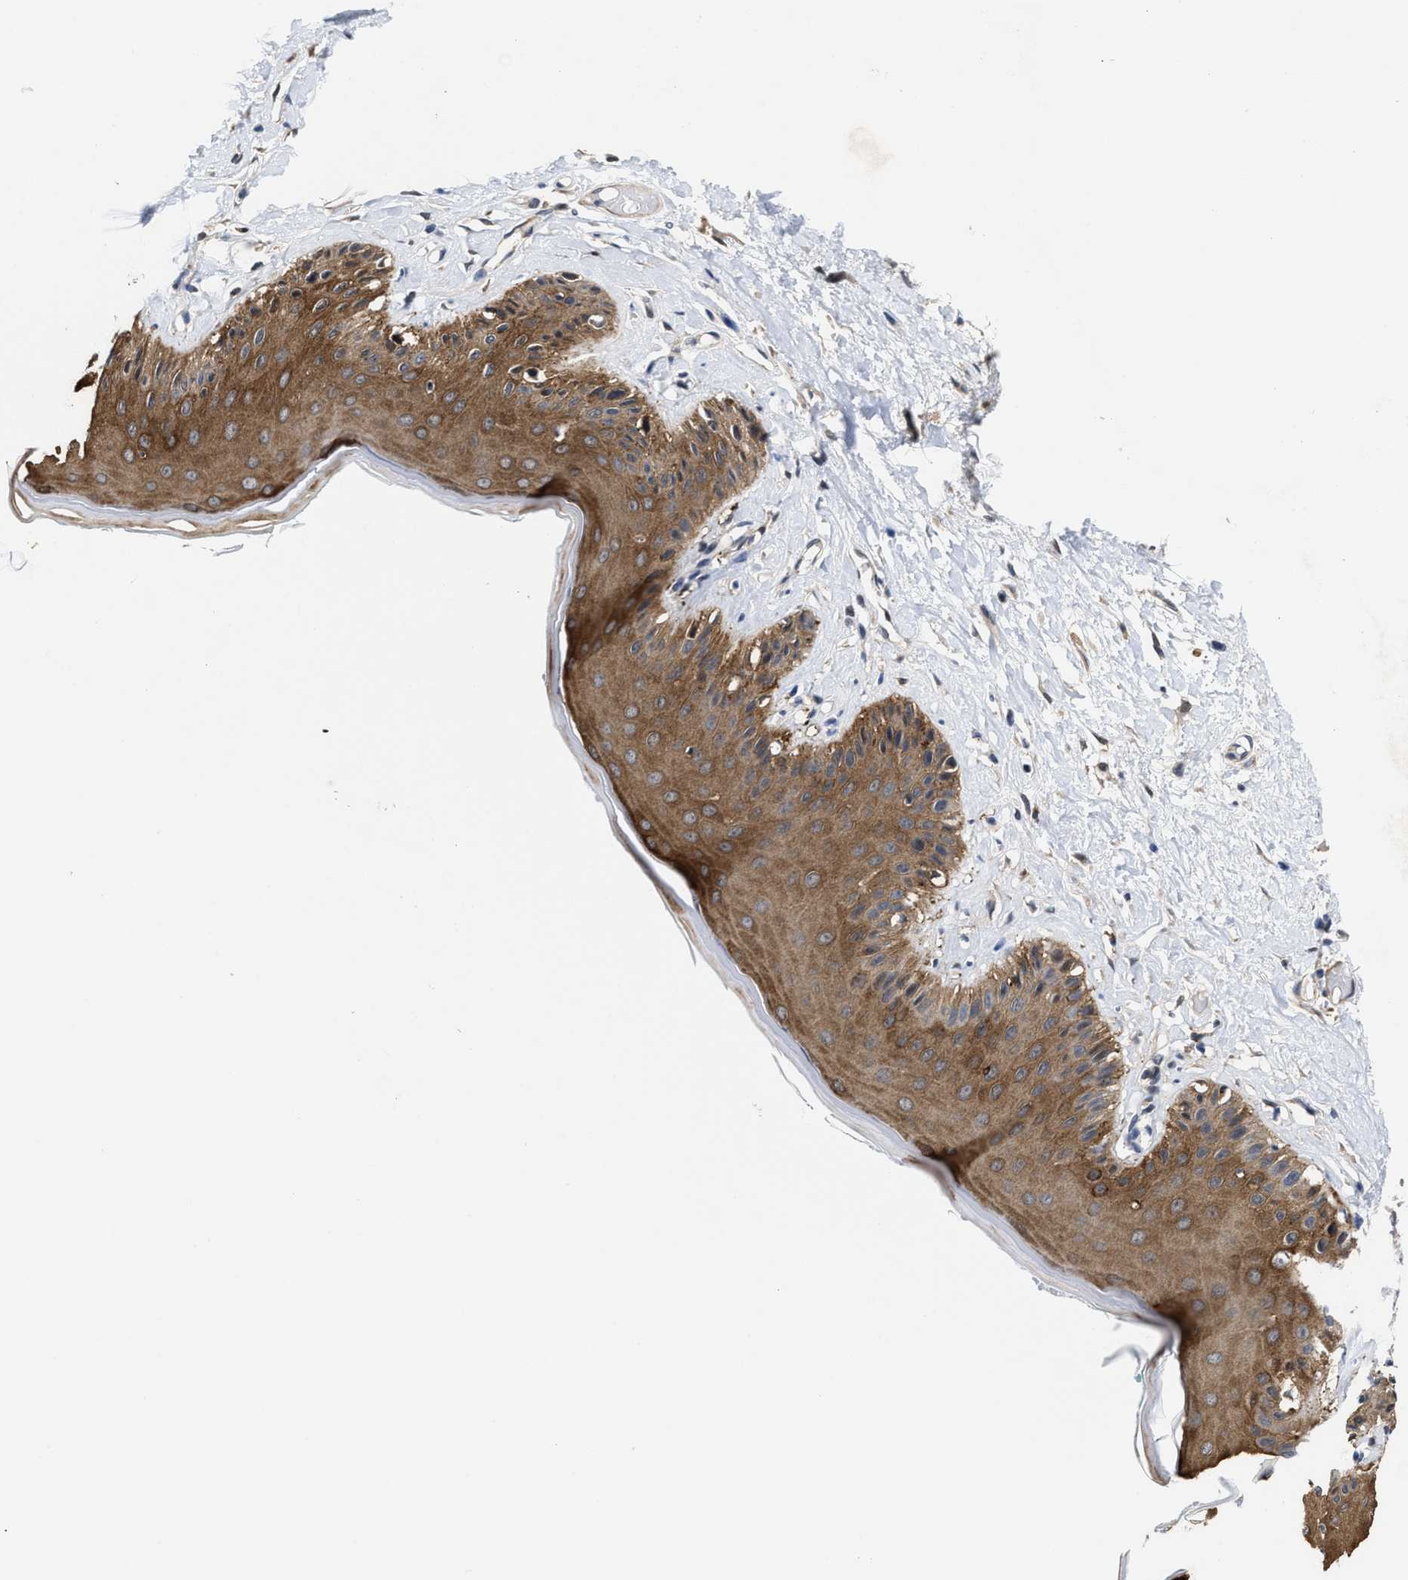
{"staining": {"intensity": "strong", "quantity": "25%-75%", "location": "cytoplasmic/membranous"}, "tissue": "skin", "cell_type": "Epidermal cells", "image_type": "normal", "snomed": [{"axis": "morphology", "description": "Normal tissue, NOS"}, {"axis": "topography", "description": "Vulva"}], "caption": "Epidermal cells reveal high levels of strong cytoplasmic/membranous expression in approximately 25%-75% of cells in normal human skin.", "gene": "KIF12", "patient": {"sex": "female", "age": 73}}